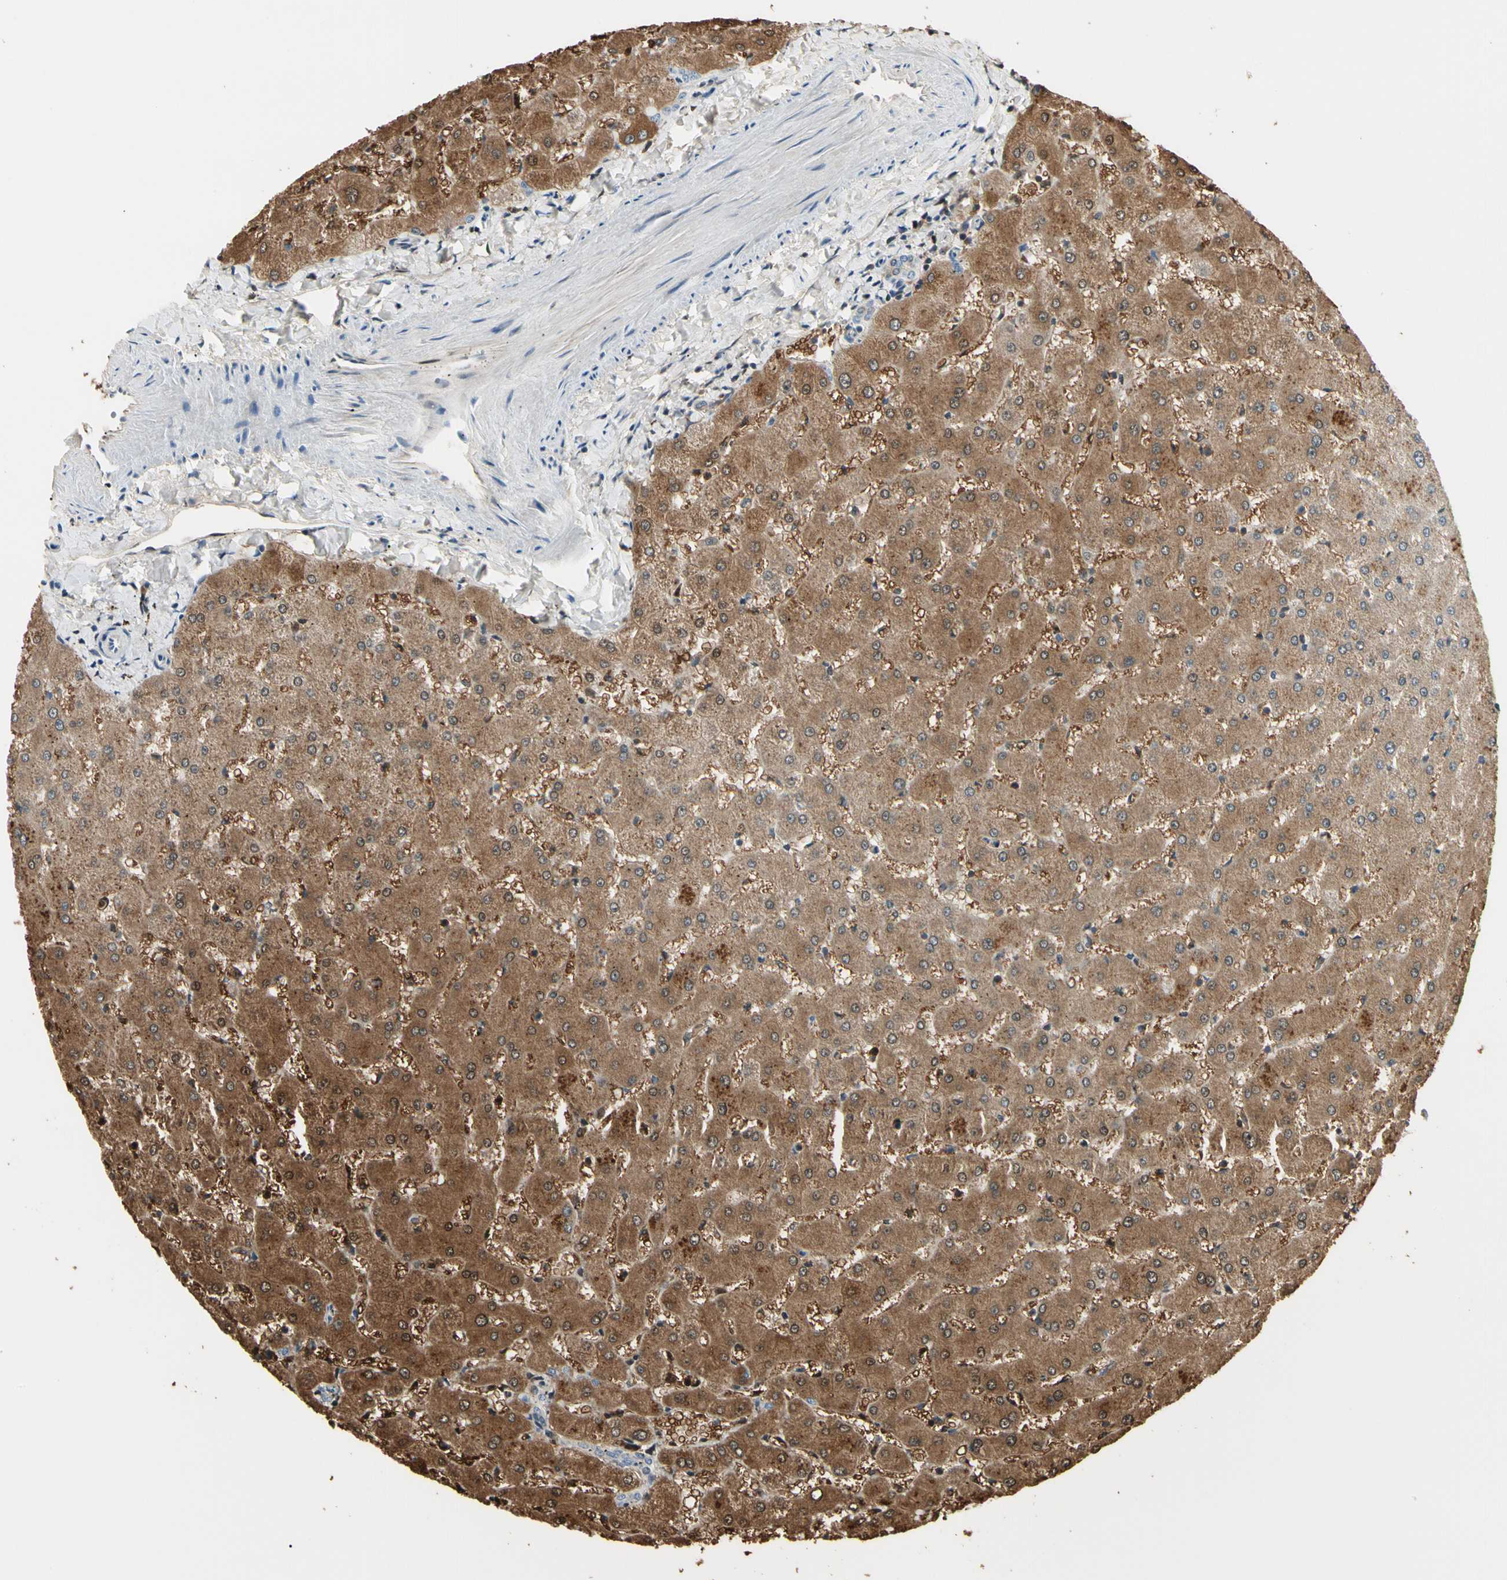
{"staining": {"intensity": "weak", "quantity": "25%-75%", "location": "cytoplasmic/membranous"}, "tissue": "liver", "cell_type": "Cholangiocytes", "image_type": "normal", "snomed": [{"axis": "morphology", "description": "Normal tissue, NOS"}, {"axis": "topography", "description": "Liver"}], "caption": "Approximately 25%-75% of cholangiocytes in benign liver show weak cytoplasmic/membranous protein positivity as visualized by brown immunohistochemical staining.", "gene": "P3H2", "patient": {"sex": "female", "age": 63}}